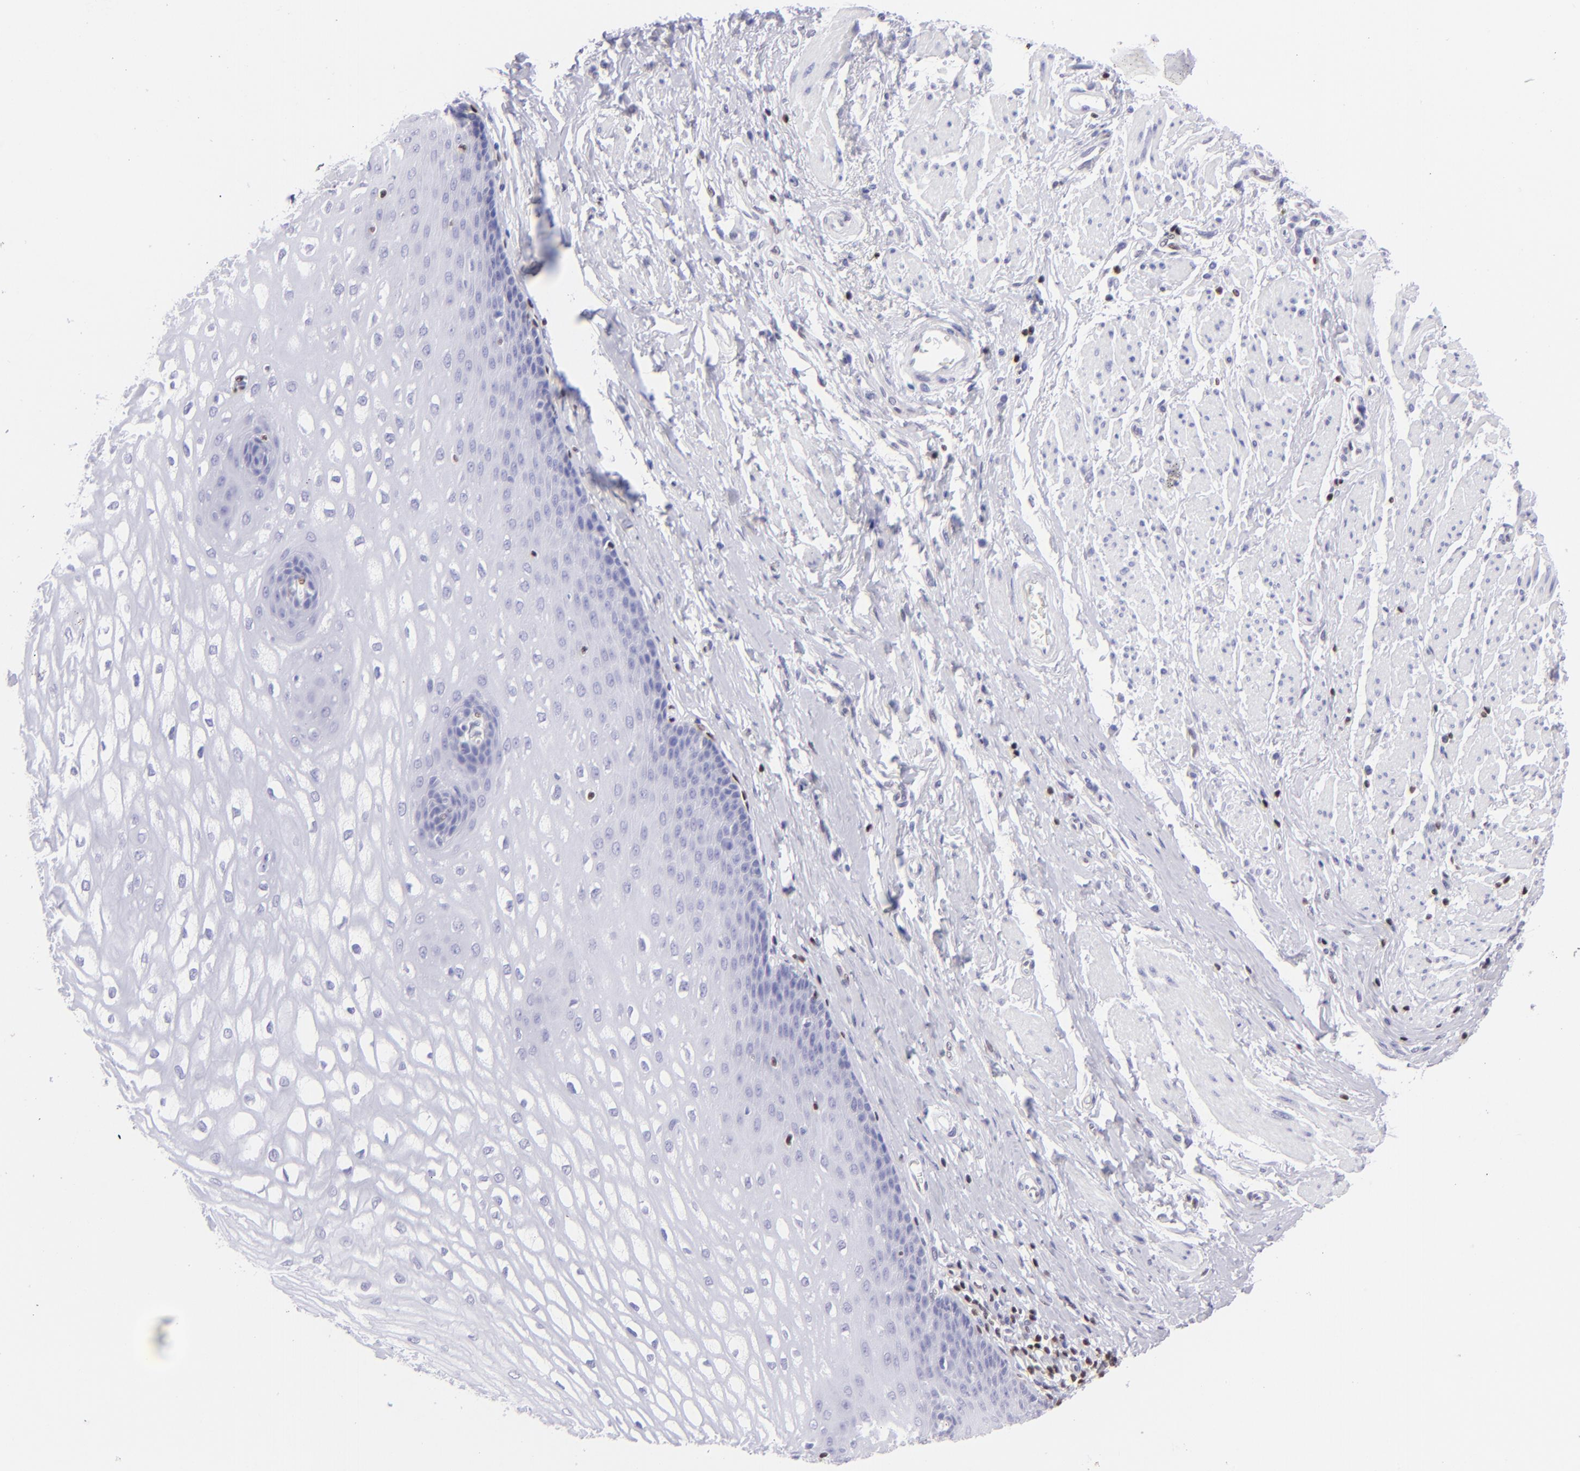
{"staining": {"intensity": "negative", "quantity": "none", "location": "none"}, "tissue": "esophagus", "cell_type": "Squamous epithelial cells", "image_type": "normal", "snomed": [{"axis": "morphology", "description": "Normal tissue, NOS"}, {"axis": "topography", "description": "Esophagus"}], "caption": "Immunohistochemistry image of unremarkable esophagus: esophagus stained with DAB (3,3'-diaminobenzidine) demonstrates no significant protein expression in squamous epithelial cells. The staining was performed using DAB (3,3'-diaminobenzidine) to visualize the protein expression in brown, while the nuclei were stained in blue with hematoxylin (Magnification: 20x).", "gene": "ETS1", "patient": {"sex": "male", "age": 70}}